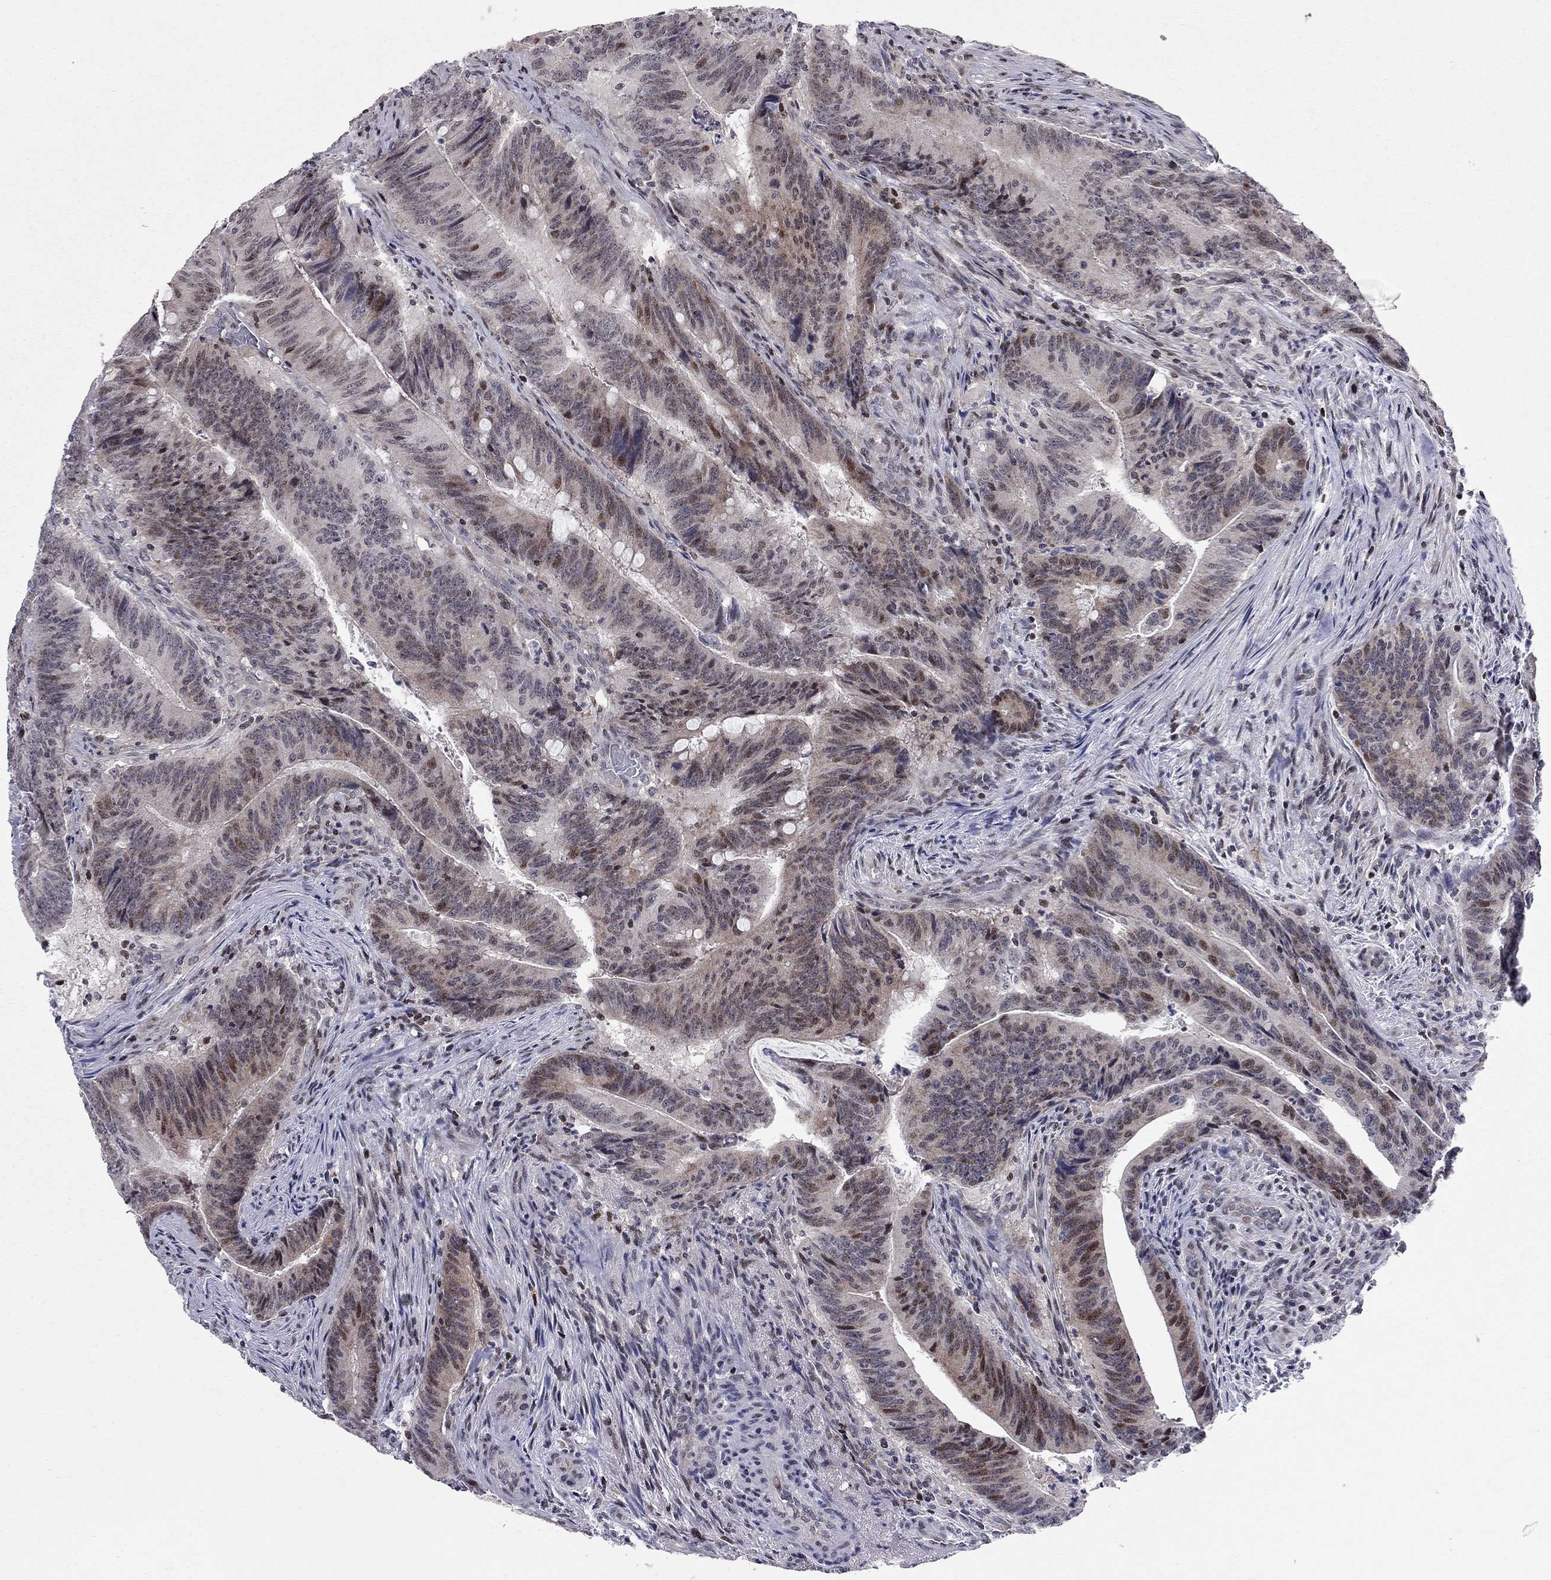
{"staining": {"intensity": "weak", "quantity": "<25%", "location": "nuclear"}, "tissue": "colorectal cancer", "cell_type": "Tumor cells", "image_type": "cancer", "snomed": [{"axis": "morphology", "description": "Adenocarcinoma, NOS"}, {"axis": "topography", "description": "Colon"}], "caption": "A photomicrograph of colorectal cancer (adenocarcinoma) stained for a protein exhibits no brown staining in tumor cells.", "gene": "HDAC3", "patient": {"sex": "female", "age": 87}}